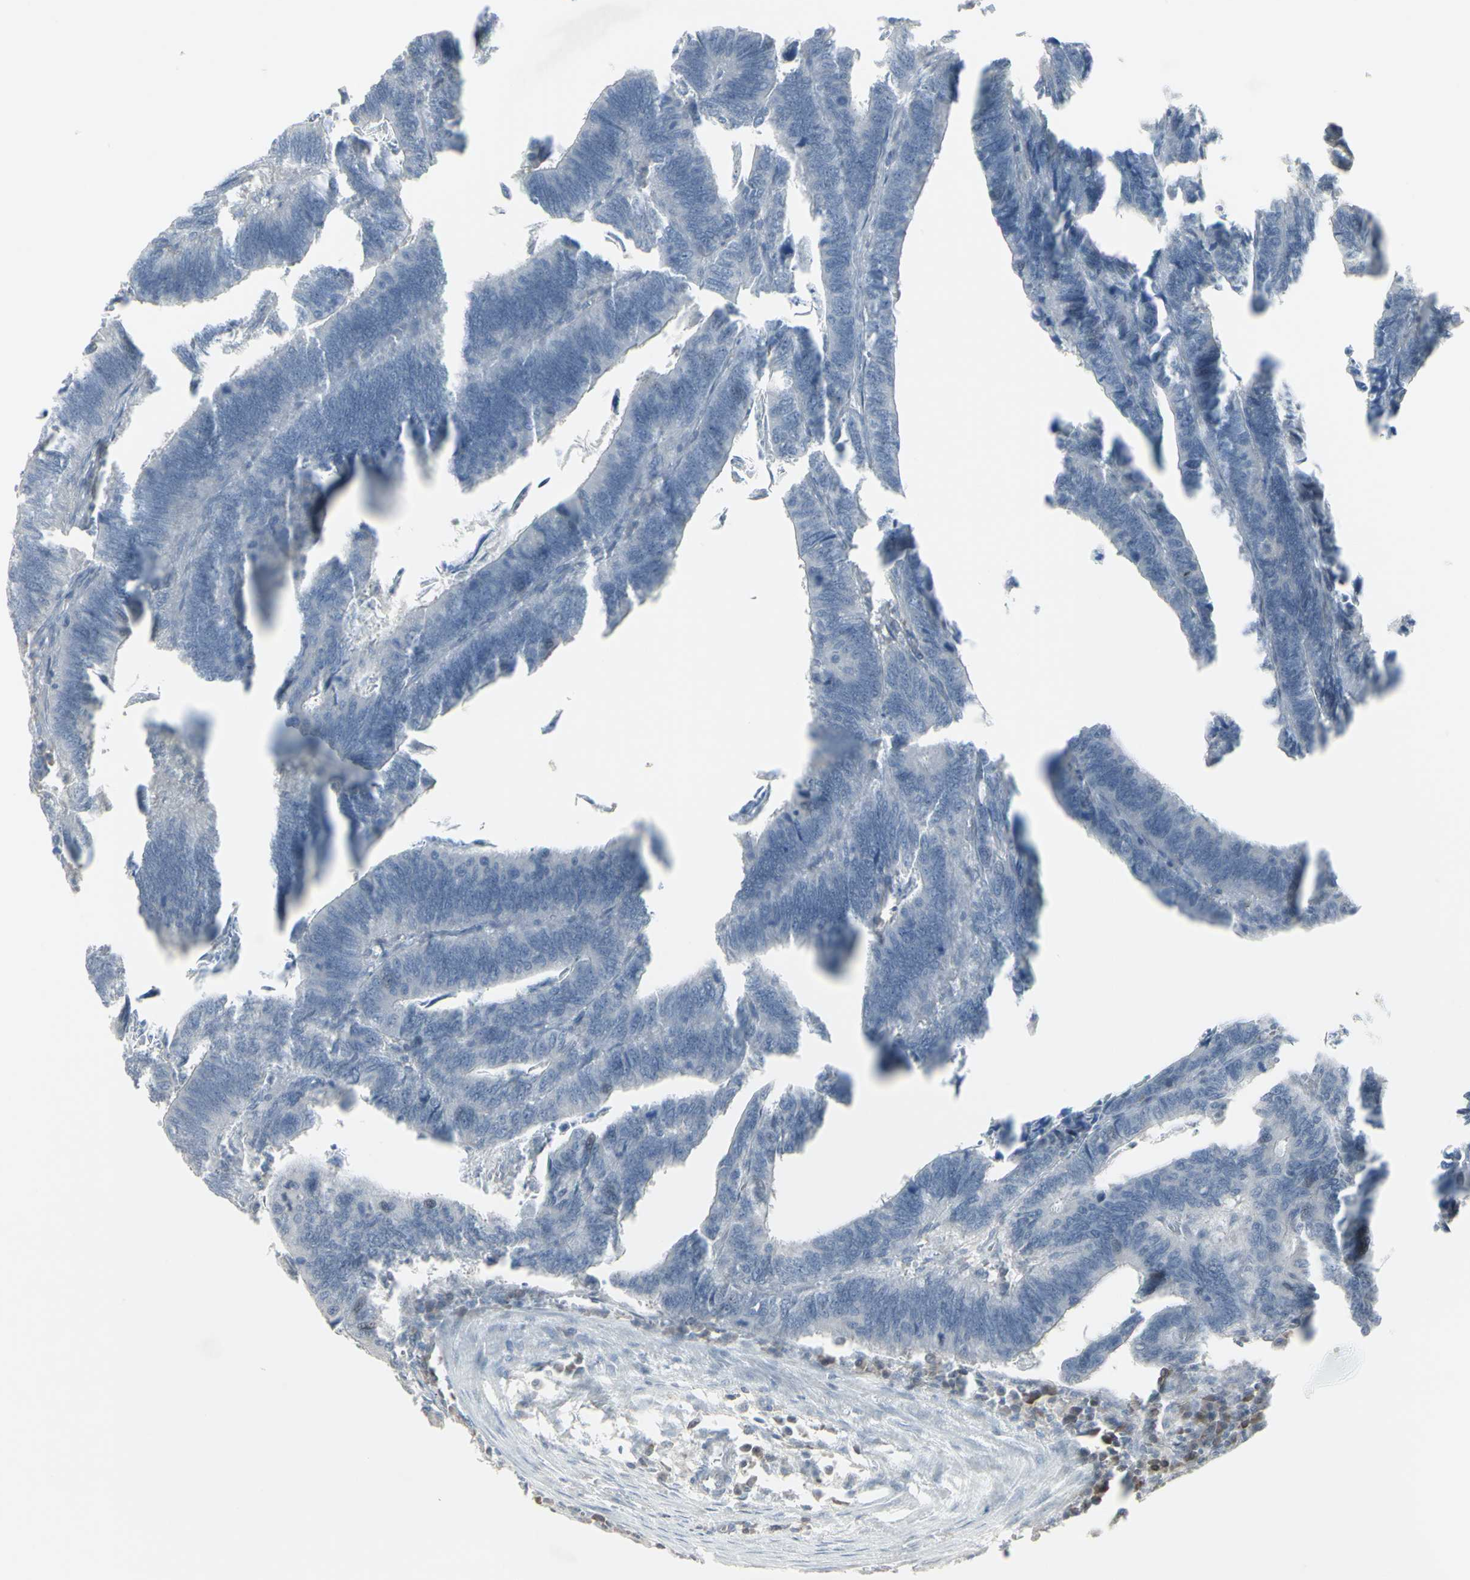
{"staining": {"intensity": "negative", "quantity": "none", "location": "none"}, "tissue": "colorectal cancer", "cell_type": "Tumor cells", "image_type": "cancer", "snomed": [{"axis": "morphology", "description": "Adenocarcinoma, NOS"}, {"axis": "topography", "description": "Colon"}], "caption": "This photomicrograph is of colorectal cancer stained with IHC to label a protein in brown with the nuclei are counter-stained blue. There is no staining in tumor cells. Nuclei are stained in blue.", "gene": "CD33", "patient": {"sex": "male", "age": 72}}